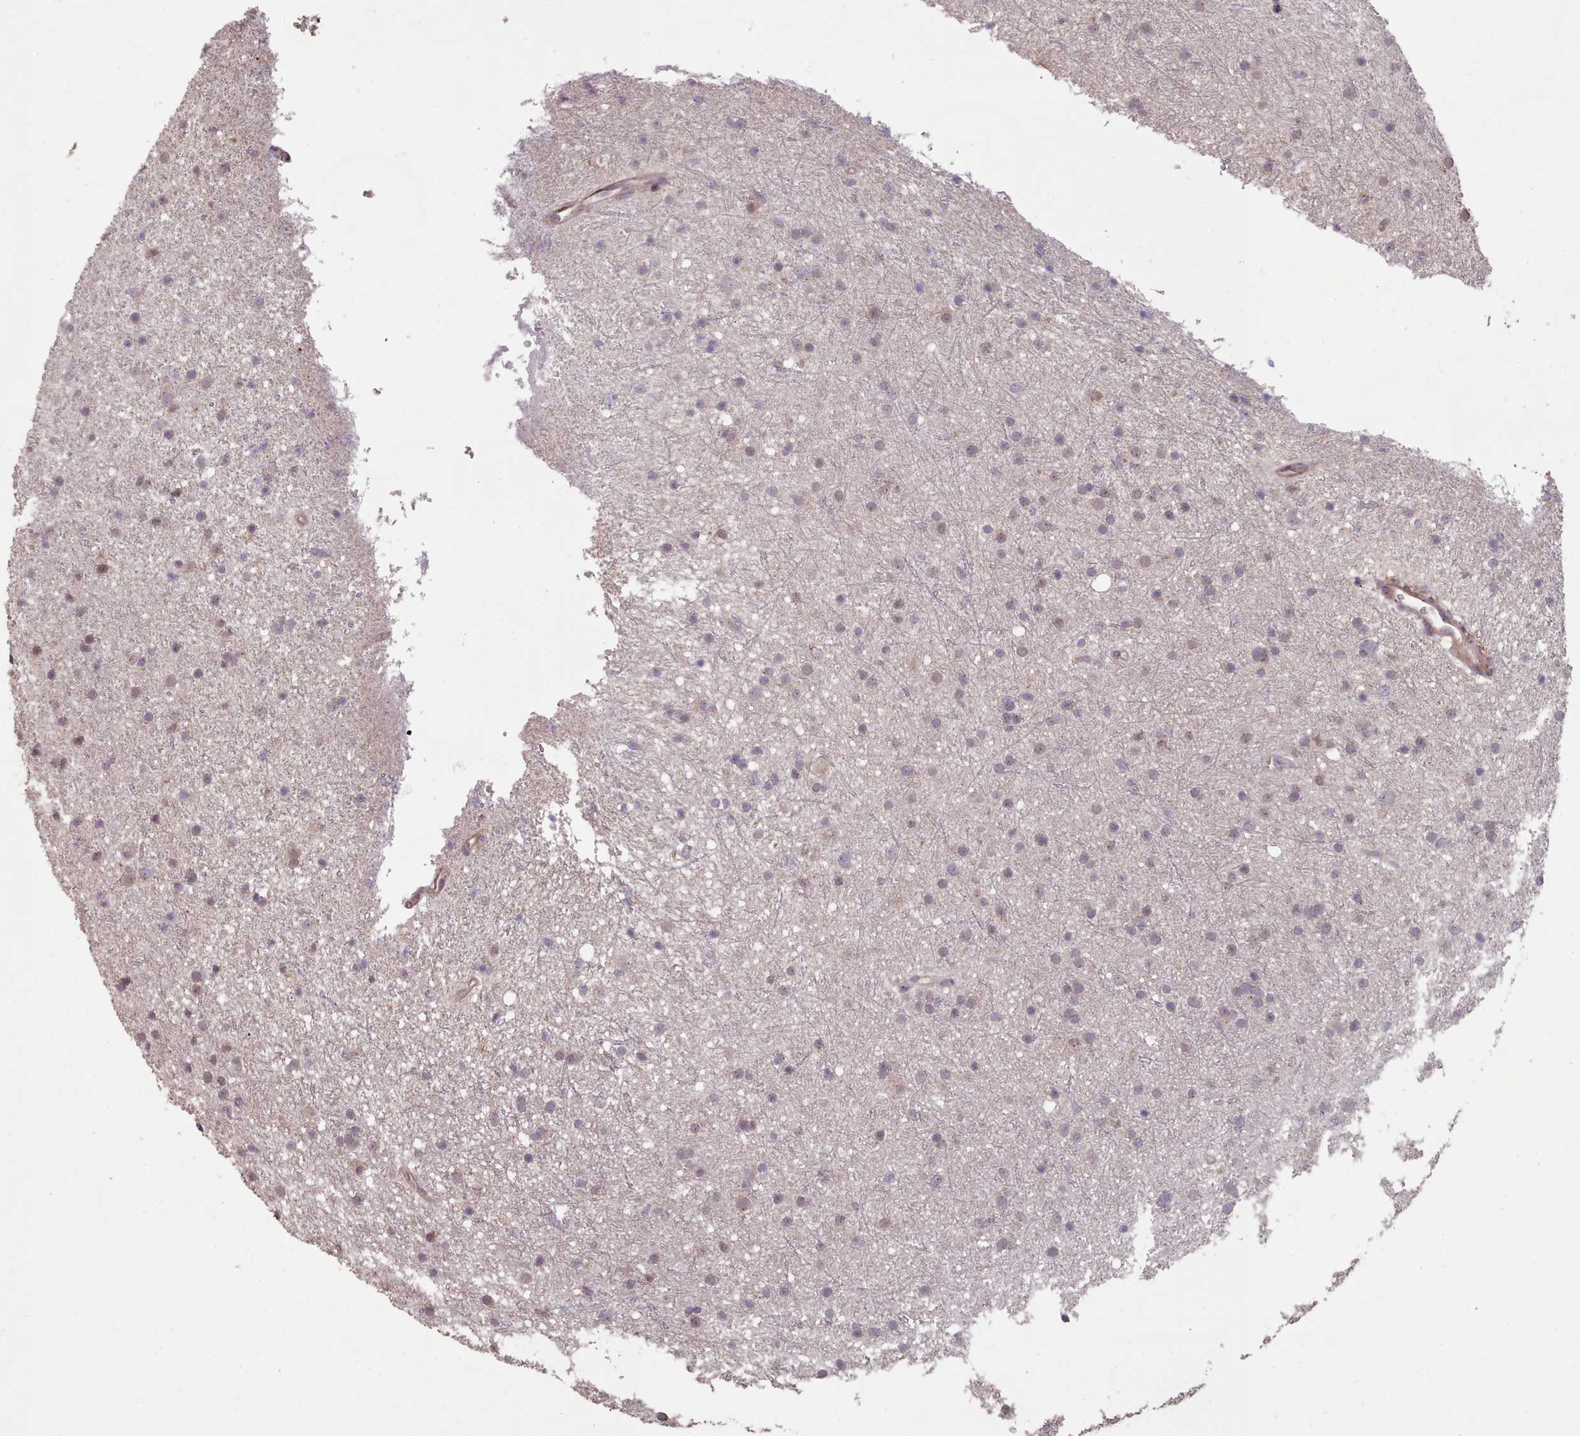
{"staining": {"intensity": "moderate", "quantity": "<25%", "location": "nuclear"}, "tissue": "glioma", "cell_type": "Tumor cells", "image_type": "cancer", "snomed": [{"axis": "morphology", "description": "Glioma, malignant, Low grade"}, {"axis": "topography", "description": "Cerebral cortex"}], "caption": "This image demonstrates IHC staining of human malignant low-grade glioma, with low moderate nuclear positivity in approximately <25% of tumor cells.", "gene": "ERCC6L", "patient": {"sex": "female", "age": 39}}